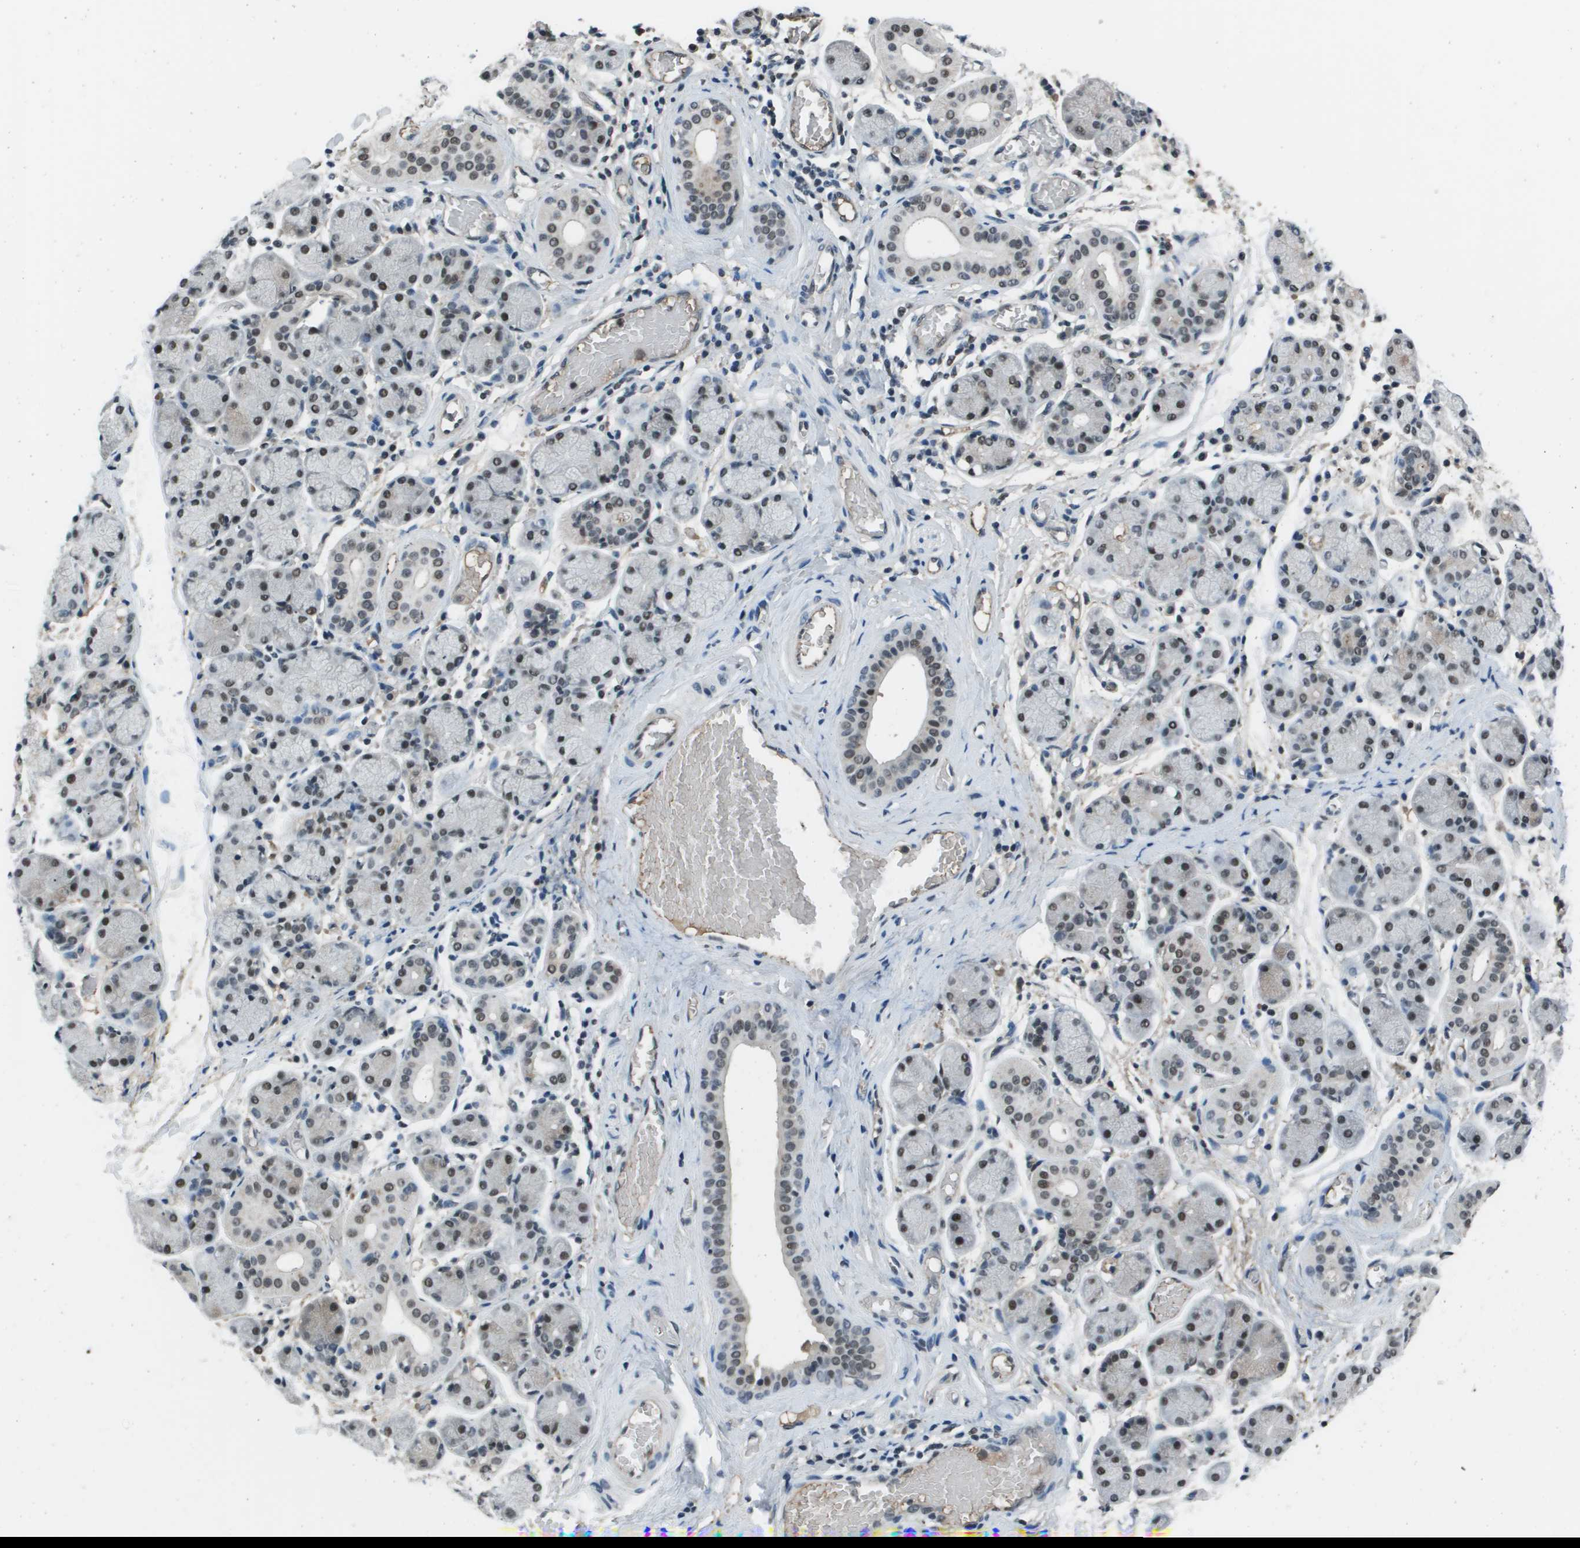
{"staining": {"intensity": "moderate", "quantity": ">75%", "location": "nuclear"}, "tissue": "salivary gland", "cell_type": "Glandular cells", "image_type": "normal", "snomed": [{"axis": "morphology", "description": "Normal tissue, NOS"}, {"axis": "topography", "description": "Salivary gland"}], "caption": "A histopathology image of human salivary gland stained for a protein shows moderate nuclear brown staining in glandular cells. (DAB = brown stain, brightfield microscopy at high magnification).", "gene": "THRAP3", "patient": {"sex": "female", "age": 24}}